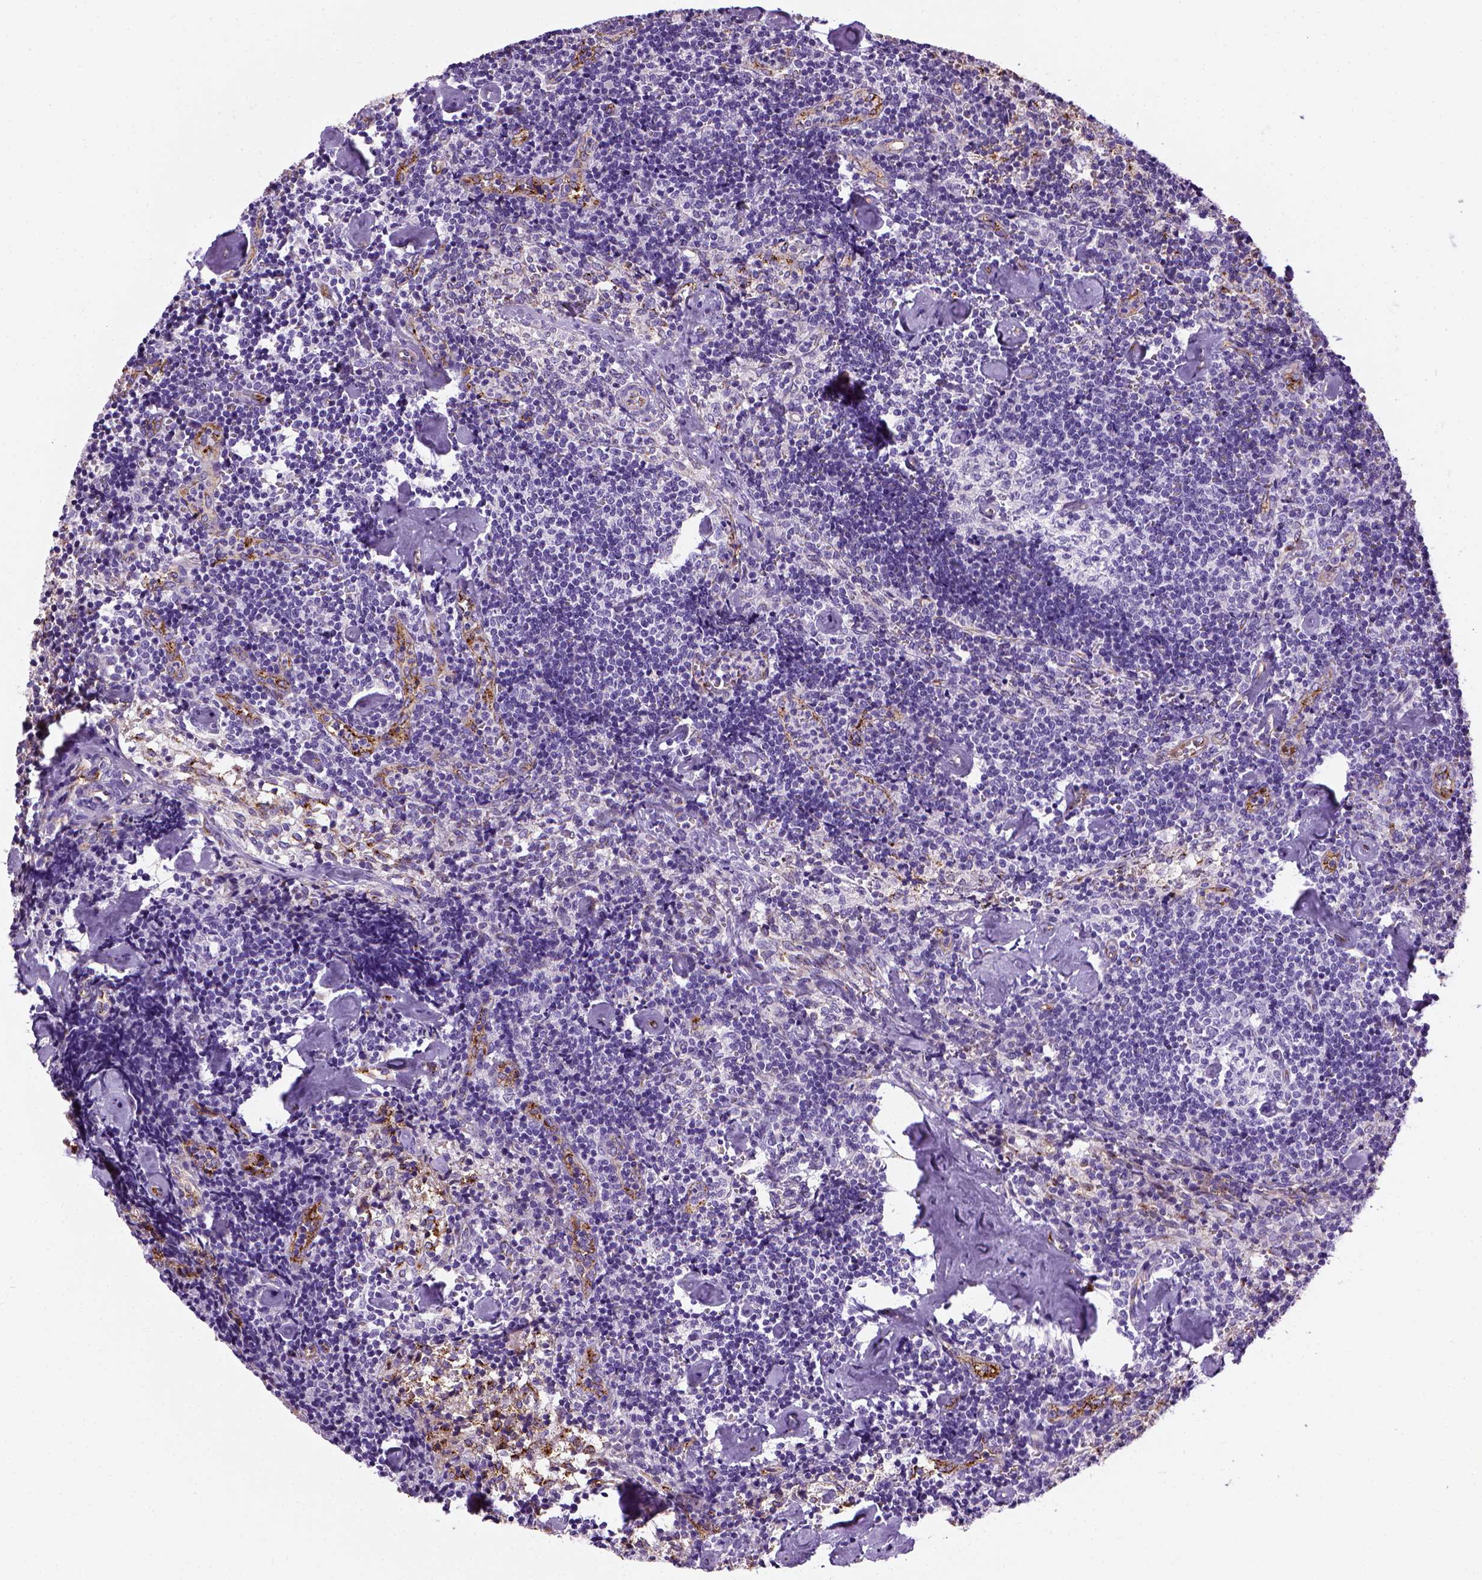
{"staining": {"intensity": "negative", "quantity": "none", "location": "none"}, "tissue": "lymph node", "cell_type": "Germinal center cells", "image_type": "normal", "snomed": [{"axis": "morphology", "description": "Normal tissue, NOS"}, {"axis": "topography", "description": "Lymph node"}], "caption": "Immunohistochemistry (IHC) image of unremarkable lymph node stained for a protein (brown), which displays no staining in germinal center cells. The staining is performed using DAB brown chromogen with nuclei counter-stained in using hematoxylin.", "gene": "VWF", "patient": {"sex": "female", "age": 50}}